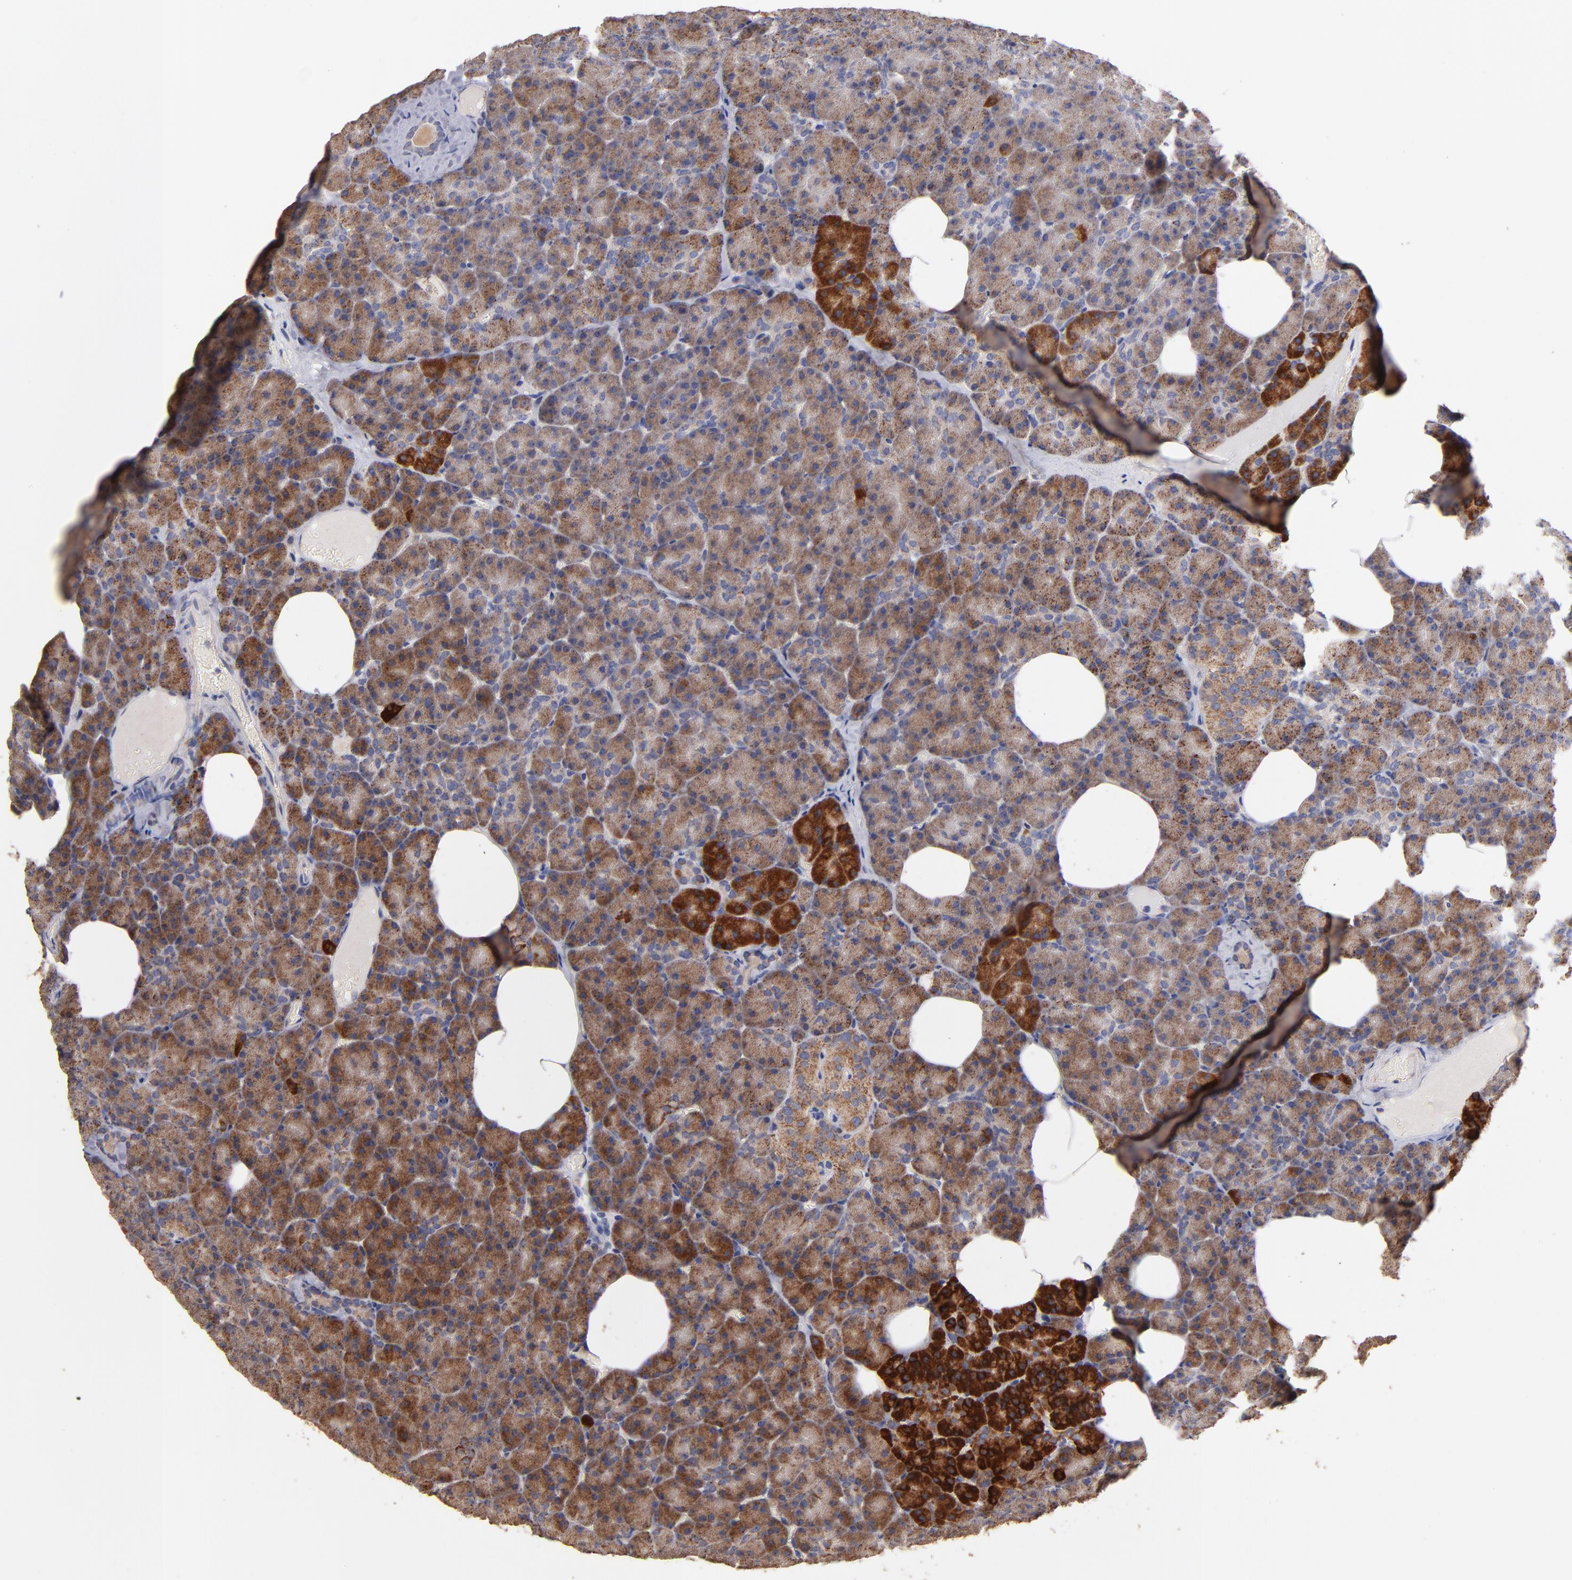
{"staining": {"intensity": "moderate", "quantity": ">75%", "location": "cytoplasmic/membranous"}, "tissue": "pancreas", "cell_type": "Exocrine glandular cells", "image_type": "normal", "snomed": [{"axis": "morphology", "description": "Normal tissue, NOS"}, {"axis": "topography", "description": "Pancreas"}], "caption": "This micrograph displays IHC staining of benign pancreas, with medium moderate cytoplasmic/membranous positivity in approximately >75% of exocrine glandular cells.", "gene": "DIABLO", "patient": {"sex": "female", "age": 35}}